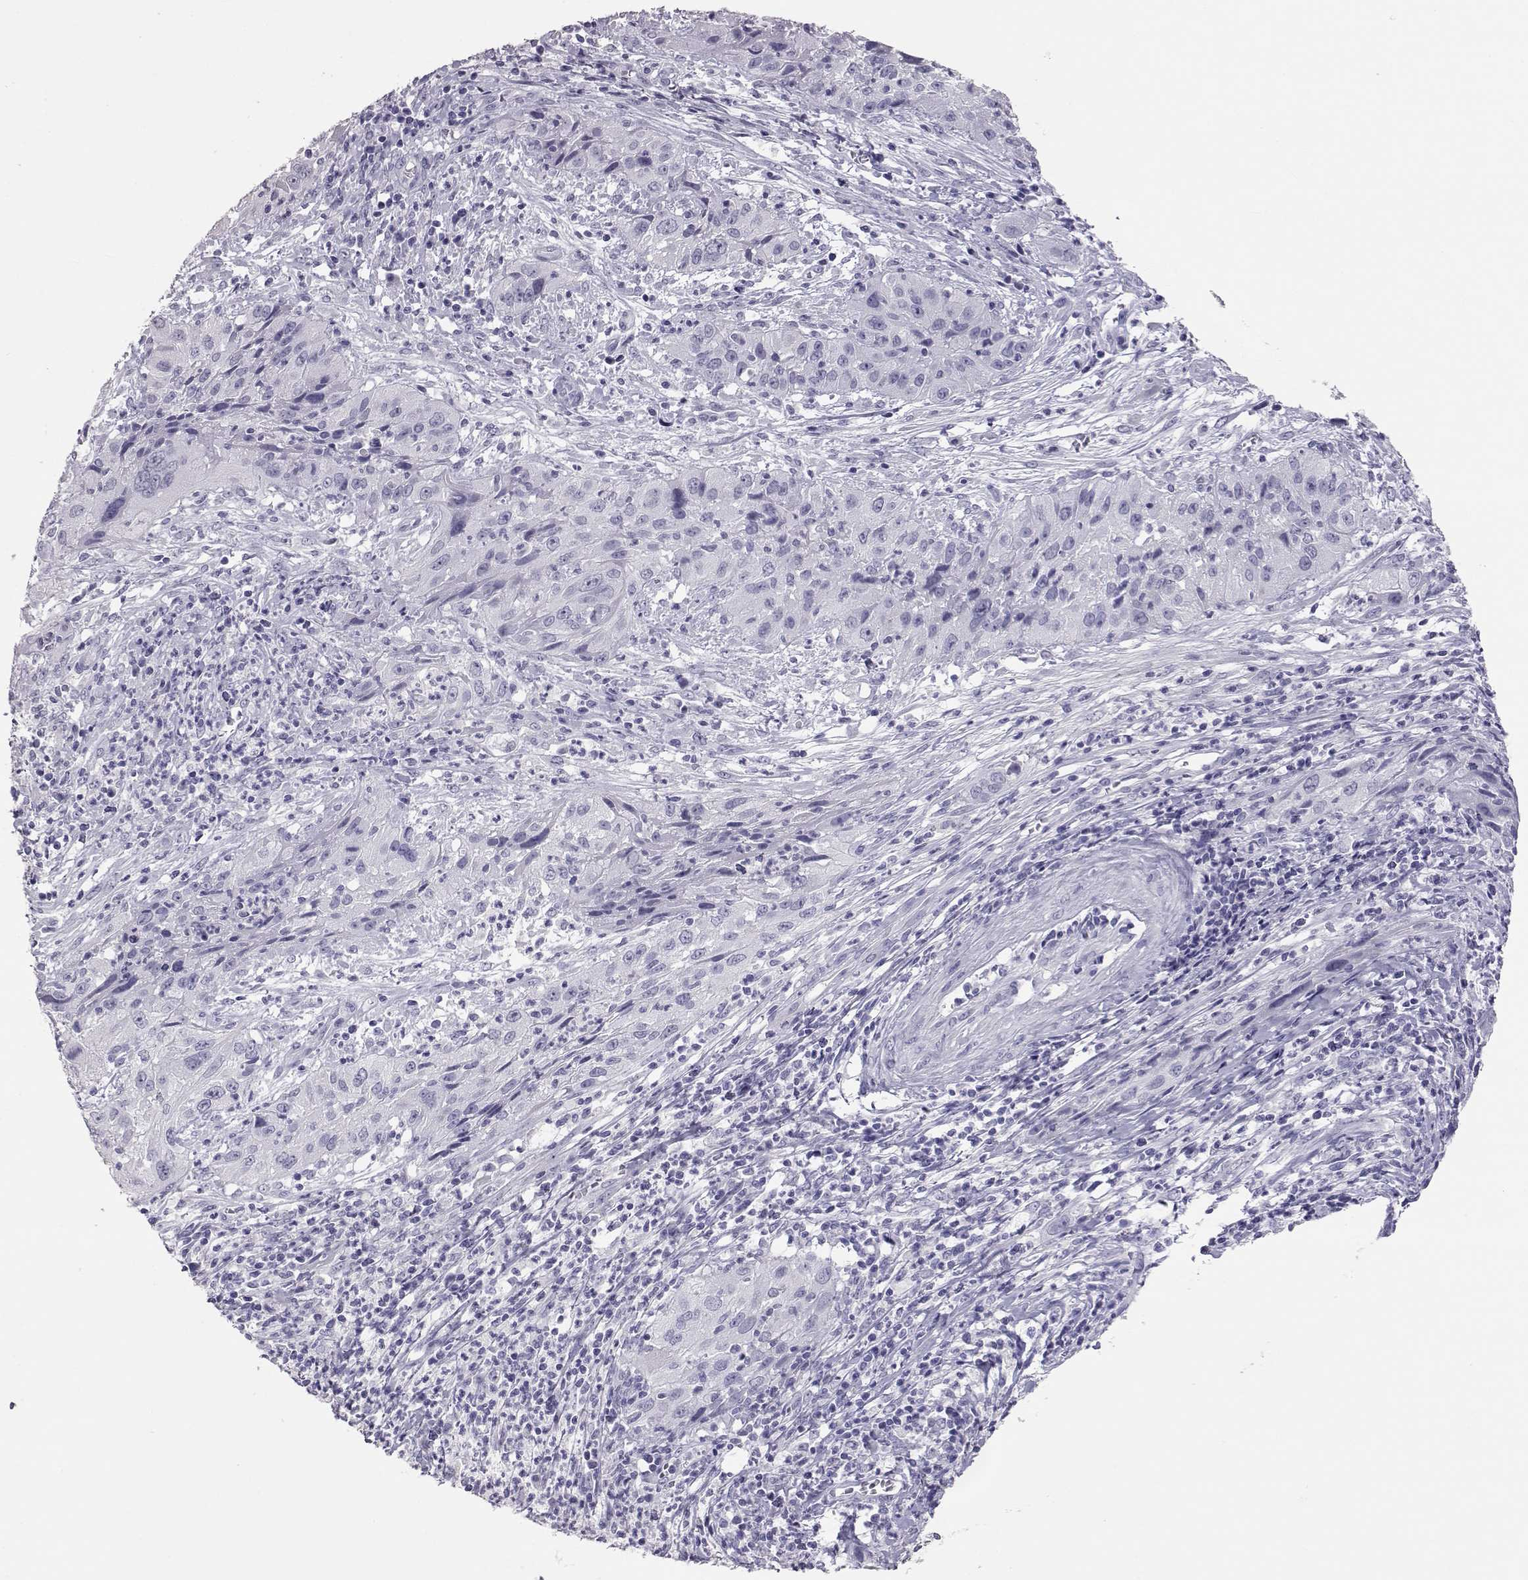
{"staining": {"intensity": "negative", "quantity": "none", "location": "none"}, "tissue": "cervical cancer", "cell_type": "Tumor cells", "image_type": "cancer", "snomed": [{"axis": "morphology", "description": "Squamous cell carcinoma, NOS"}, {"axis": "topography", "description": "Cervix"}], "caption": "Cervical cancer was stained to show a protein in brown. There is no significant expression in tumor cells. Nuclei are stained in blue.", "gene": "PMCH", "patient": {"sex": "female", "age": 32}}